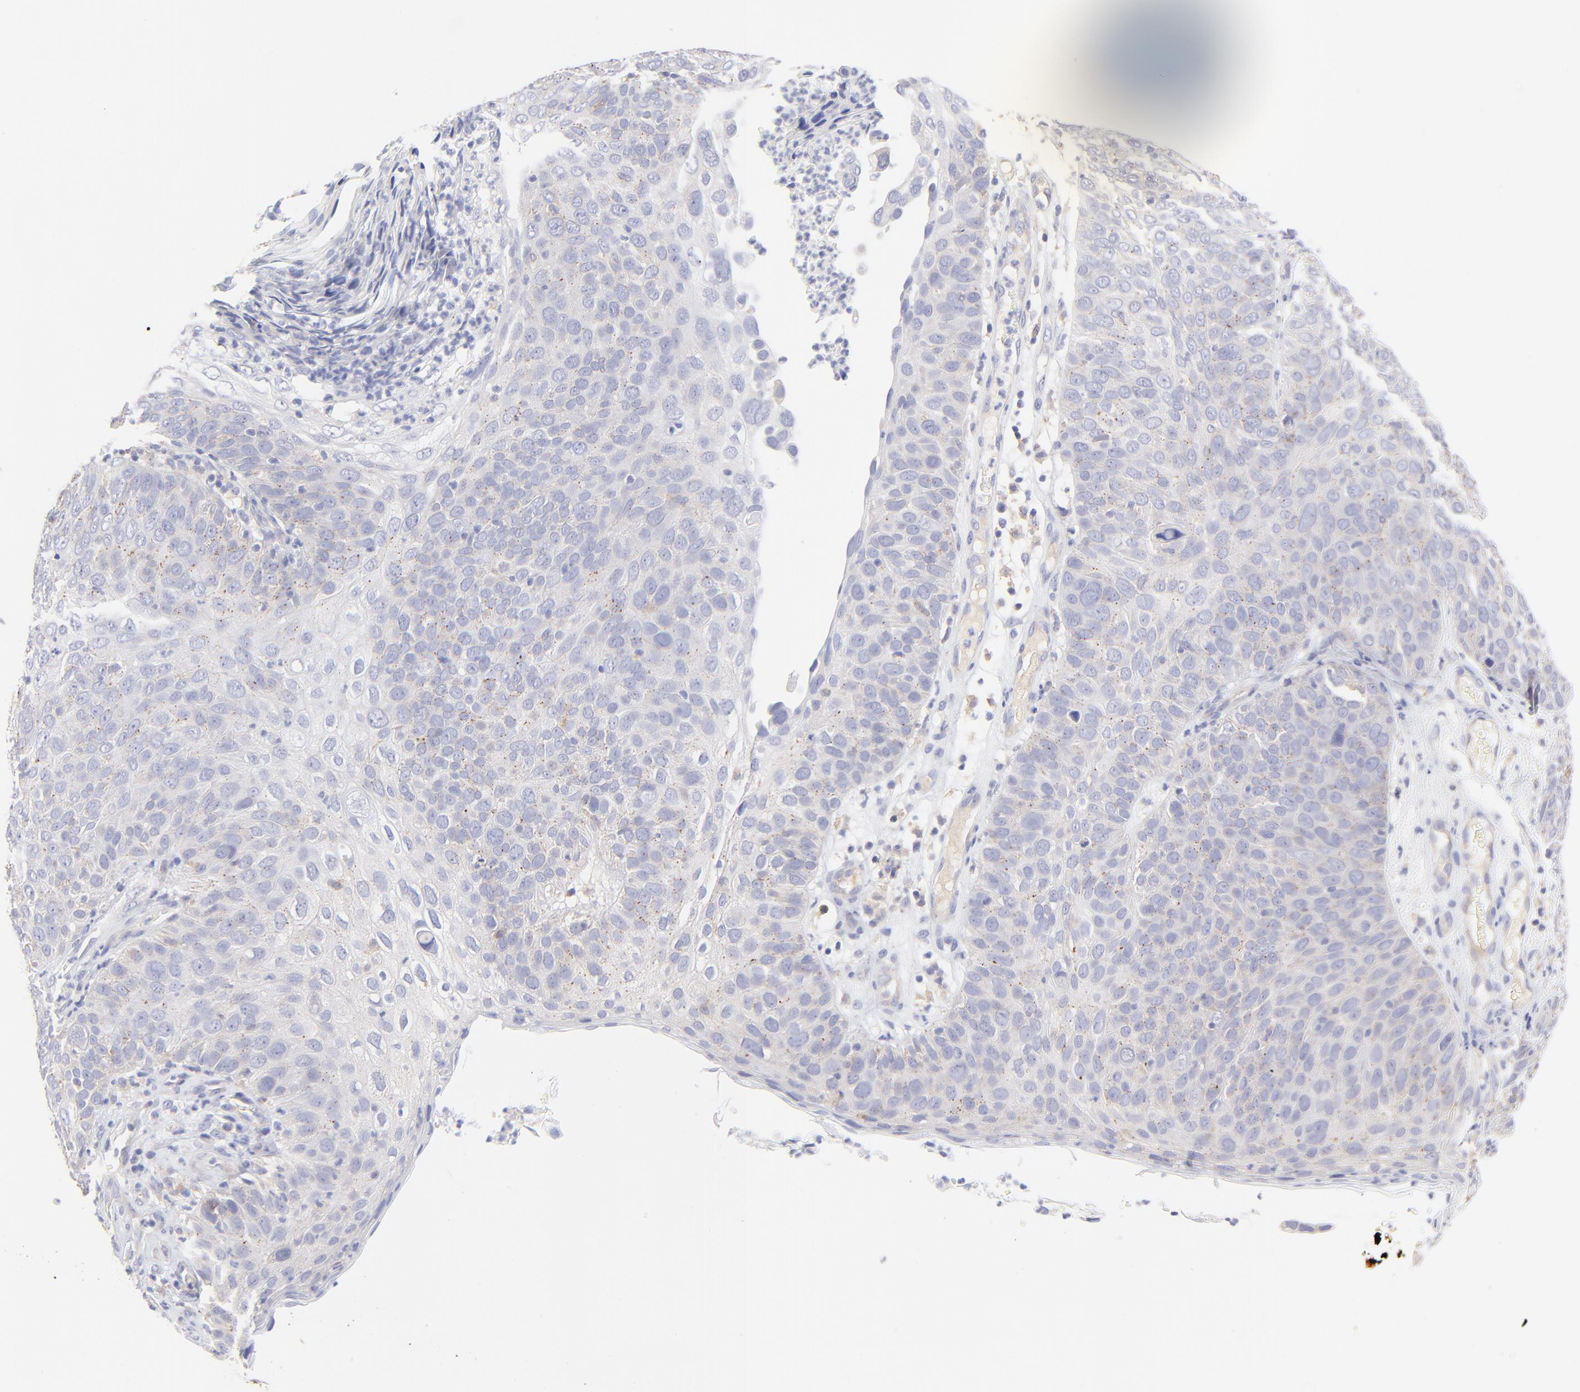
{"staining": {"intensity": "weak", "quantity": "<25%", "location": "cytoplasmic/membranous"}, "tissue": "skin cancer", "cell_type": "Tumor cells", "image_type": "cancer", "snomed": [{"axis": "morphology", "description": "Squamous cell carcinoma, NOS"}, {"axis": "topography", "description": "Skin"}], "caption": "High power microscopy photomicrograph of an IHC micrograph of skin squamous cell carcinoma, revealing no significant positivity in tumor cells.", "gene": "LHFPL1", "patient": {"sex": "male", "age": 87}}